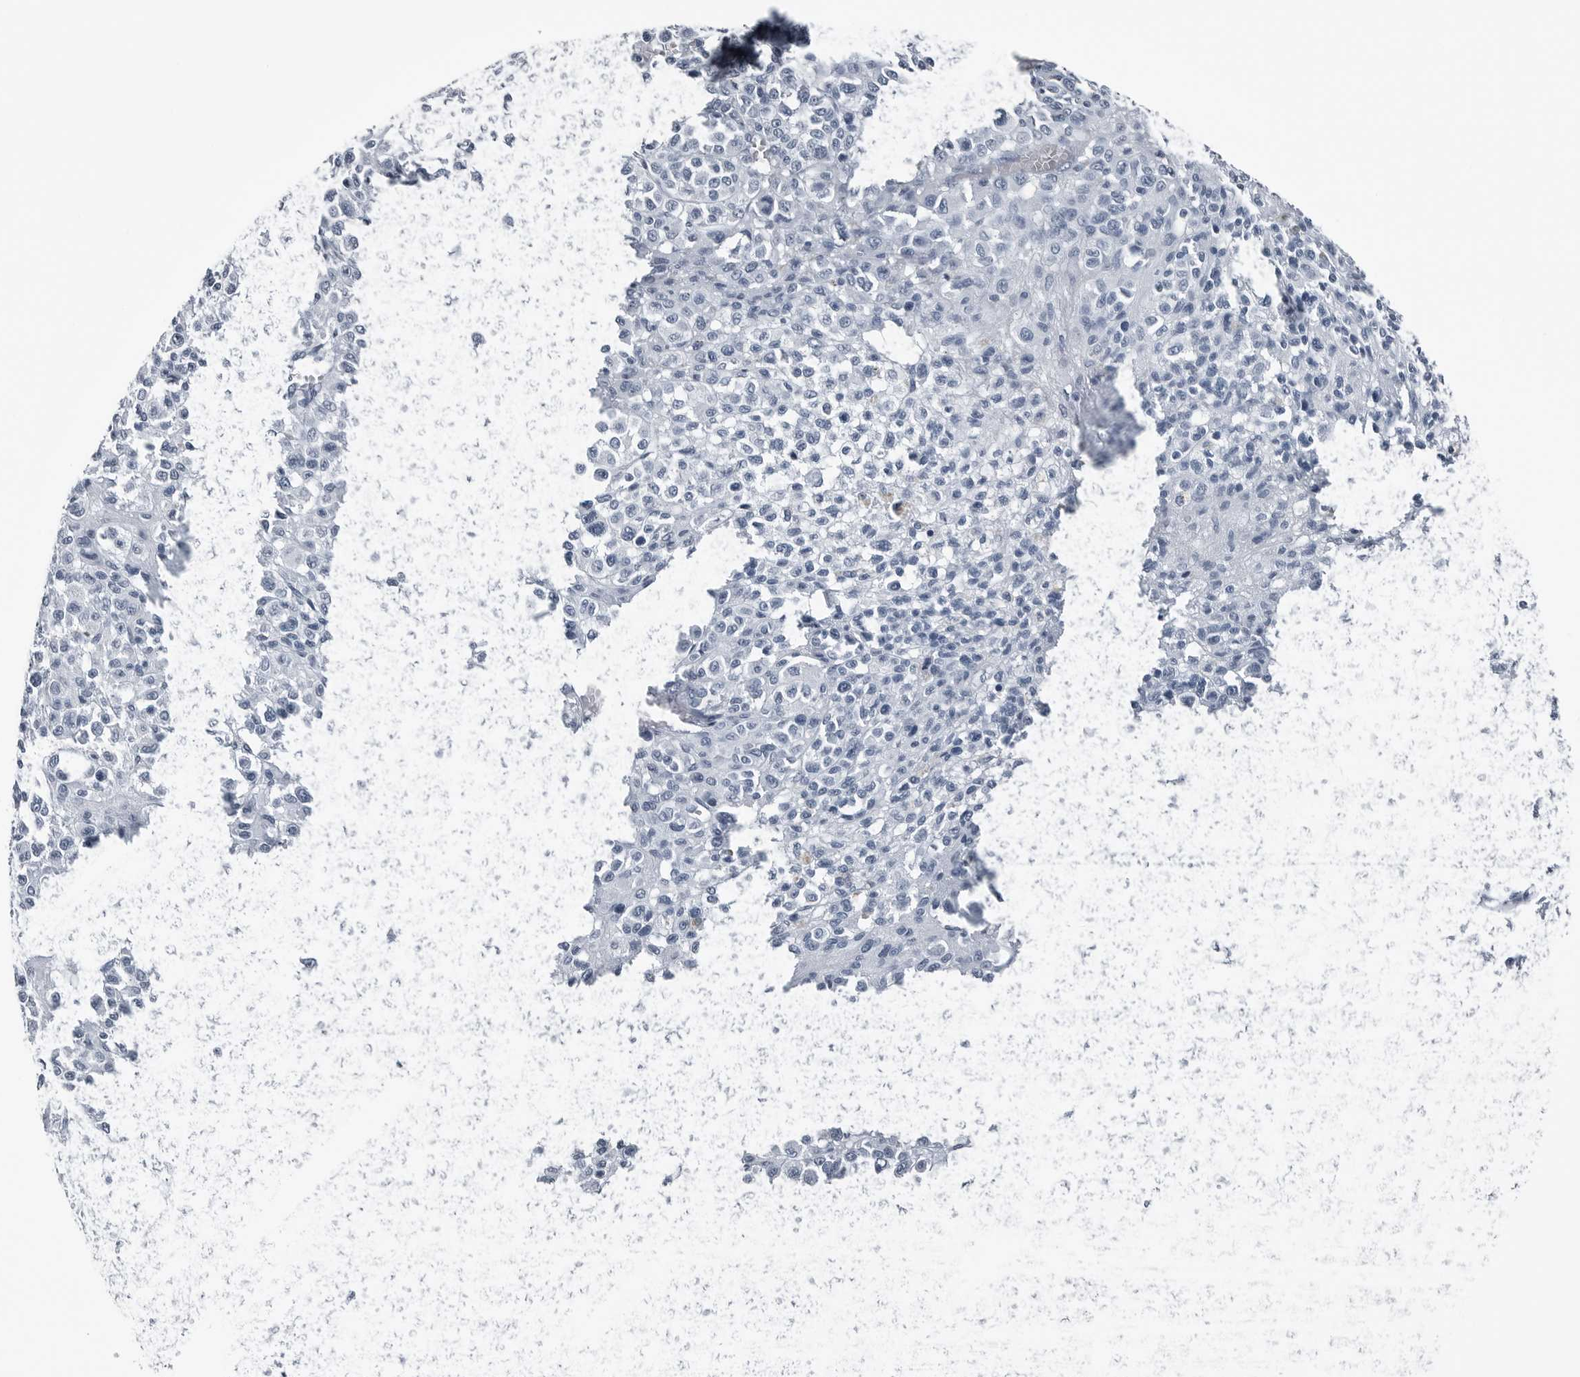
{"staining": {"intensity": "negative", "quantity": "none", "location": "none"}, "tissue": "melanoma", "cell_type": "Tumor cells", "image_type": "cancer", "snomed": [{"axis": "morphology", "description": "Malignant melanoma, Metastatic site"}, {"axis": "topography", "description": "Skin"}], "caption": "IHC of human malignant melanoma (metastatic site) reveals no expression in tumor cells.", "gene": "SPINK1", "patient": {"sex": "female", "age": 74}}